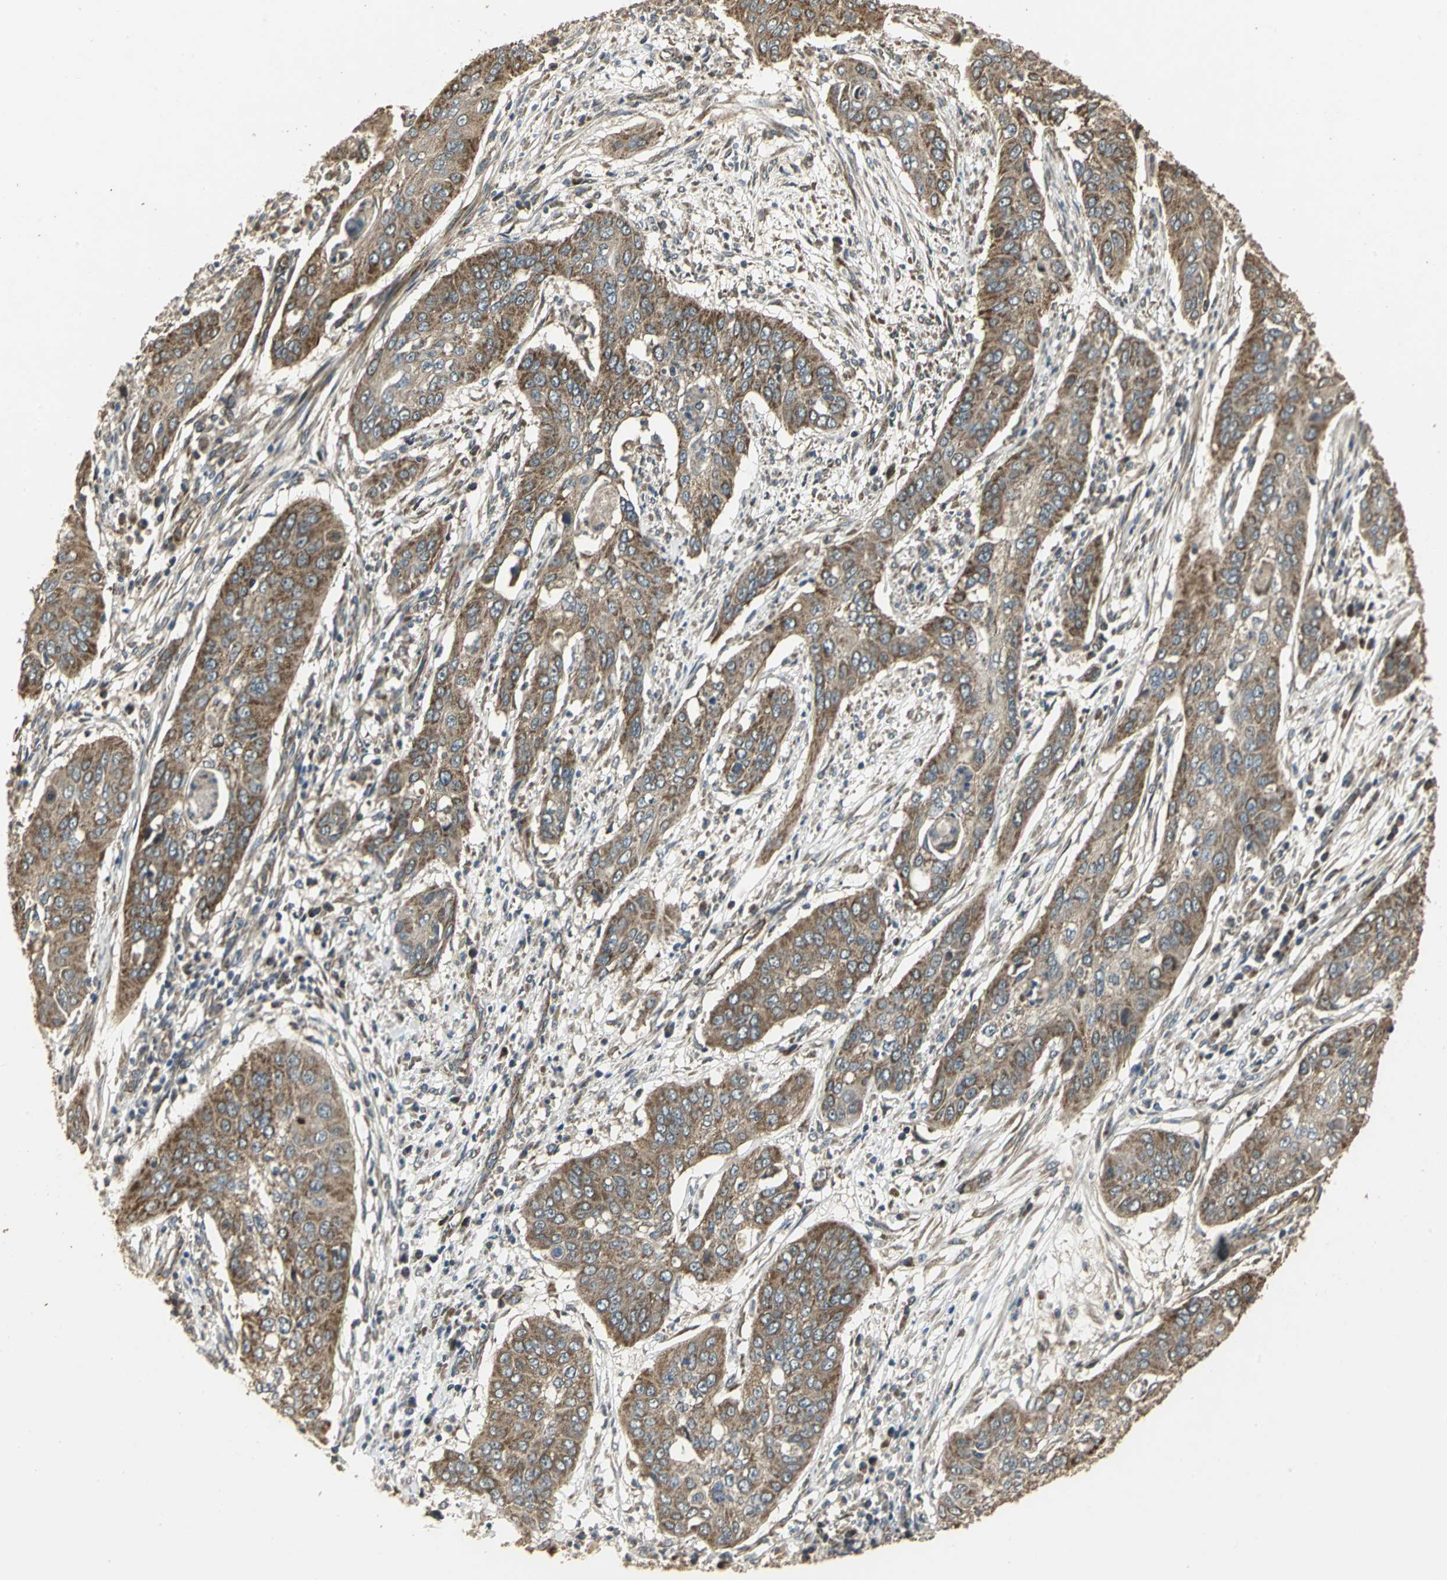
{"staining": {"intensity": "strong", "quantity": ">75%", "location": "cytoplasmic/membranous"}, "tissue": "cervical cancer", "cell_type": "Tumor cells", "image_type": "cancer", "snomed": [{"axis": "morphology", "description": "Squamous cell carcinoma, NOS"}, {"axis": "topography", "description": "Cervix"}], "caption": "Cervical cancer (squamous cell carcinoma) stained with DAB immunohistochemistry displays high levels of strong cytoplasmic/membranous positivity in about >75% of tumor cells. Using DAB (brown) and hematoxylin (blue) stains, captured at high magnification using brightfield microscopy.", "gene": "KANK1", "patient": {"sex": "female", "age": 39}}